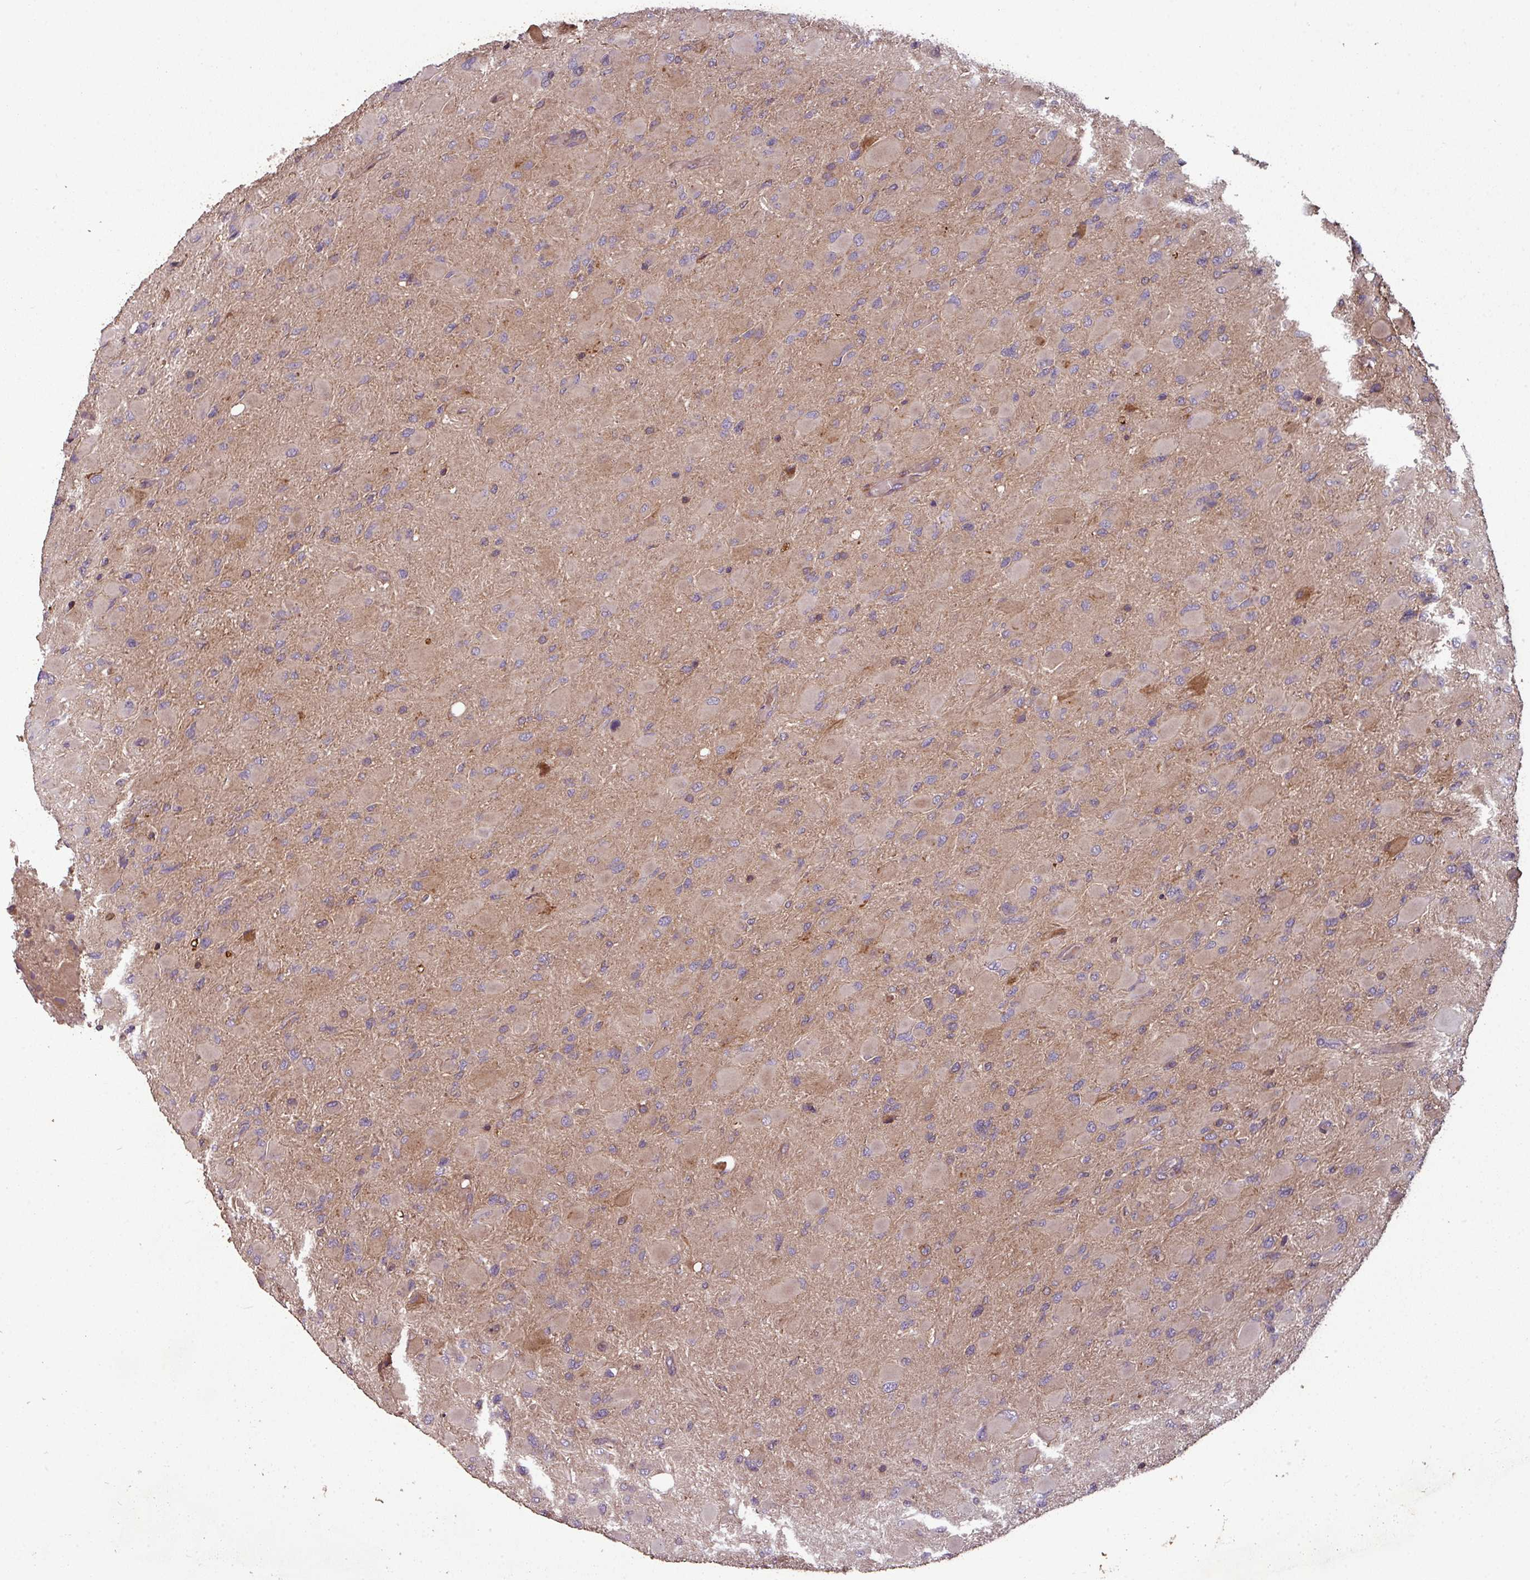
{"staining": {"intensity": "negative", "quantity": "none", "location": "none"}, "tissue": "glioma", "cell_type": "Tumor cells", "image_type": "cancer", "snomed": [{"axis": "morphology", "description": "Glioma, malignant, High grade"}, {"axis": "topography", "description": "Cerebral cortex"}], "caption": "The histopathology image shows no significant staining in tumor cells of malignant glioma (high-grade). (Immunohistochemistry, brightfield microscopy, high magnification).", "gene": "GSKIP", "patient": {"sex": "female", "age": 36}}